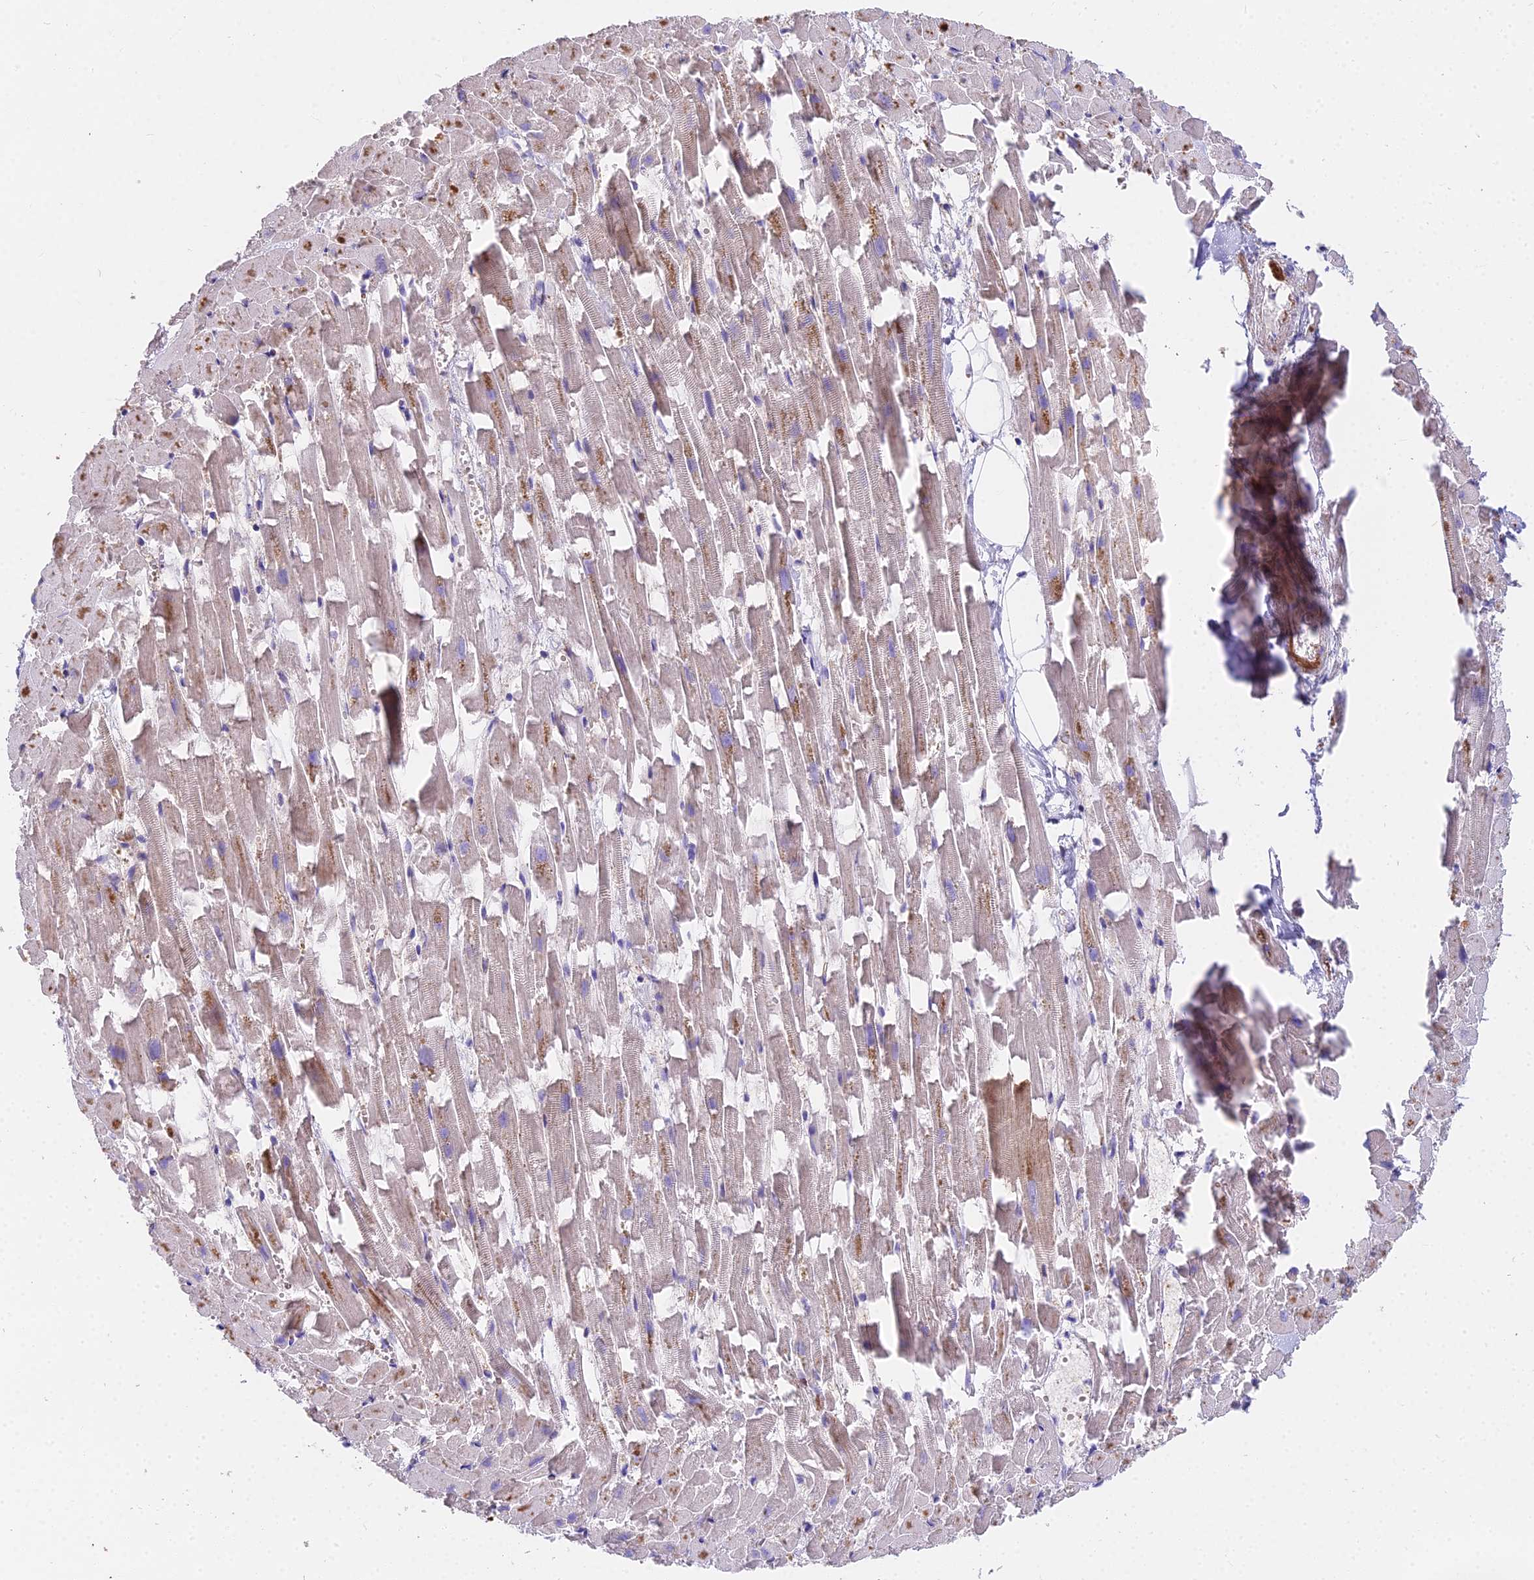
{"staining": {"intensity": "weak", "quantity": ">75%", "location": "cytoplasmic/membranous"}, "tissue": "heart muscle", "cell_type": "Cardiomyocytes", "image_type": "normal", "snomed": [{"axis": "morphology", "description": "Normal tissue, NOS"}, {"axis": "topography", "description": "Heart"}], "caption": "Immunohistochemical staining of normal human heart muscle reveals weak cytoplasmic/membranous protein staining in approximately >75% of cardiomyocytes.", "gene": "FRMPD1", "patient": {"sex": "female", "age": 64}}